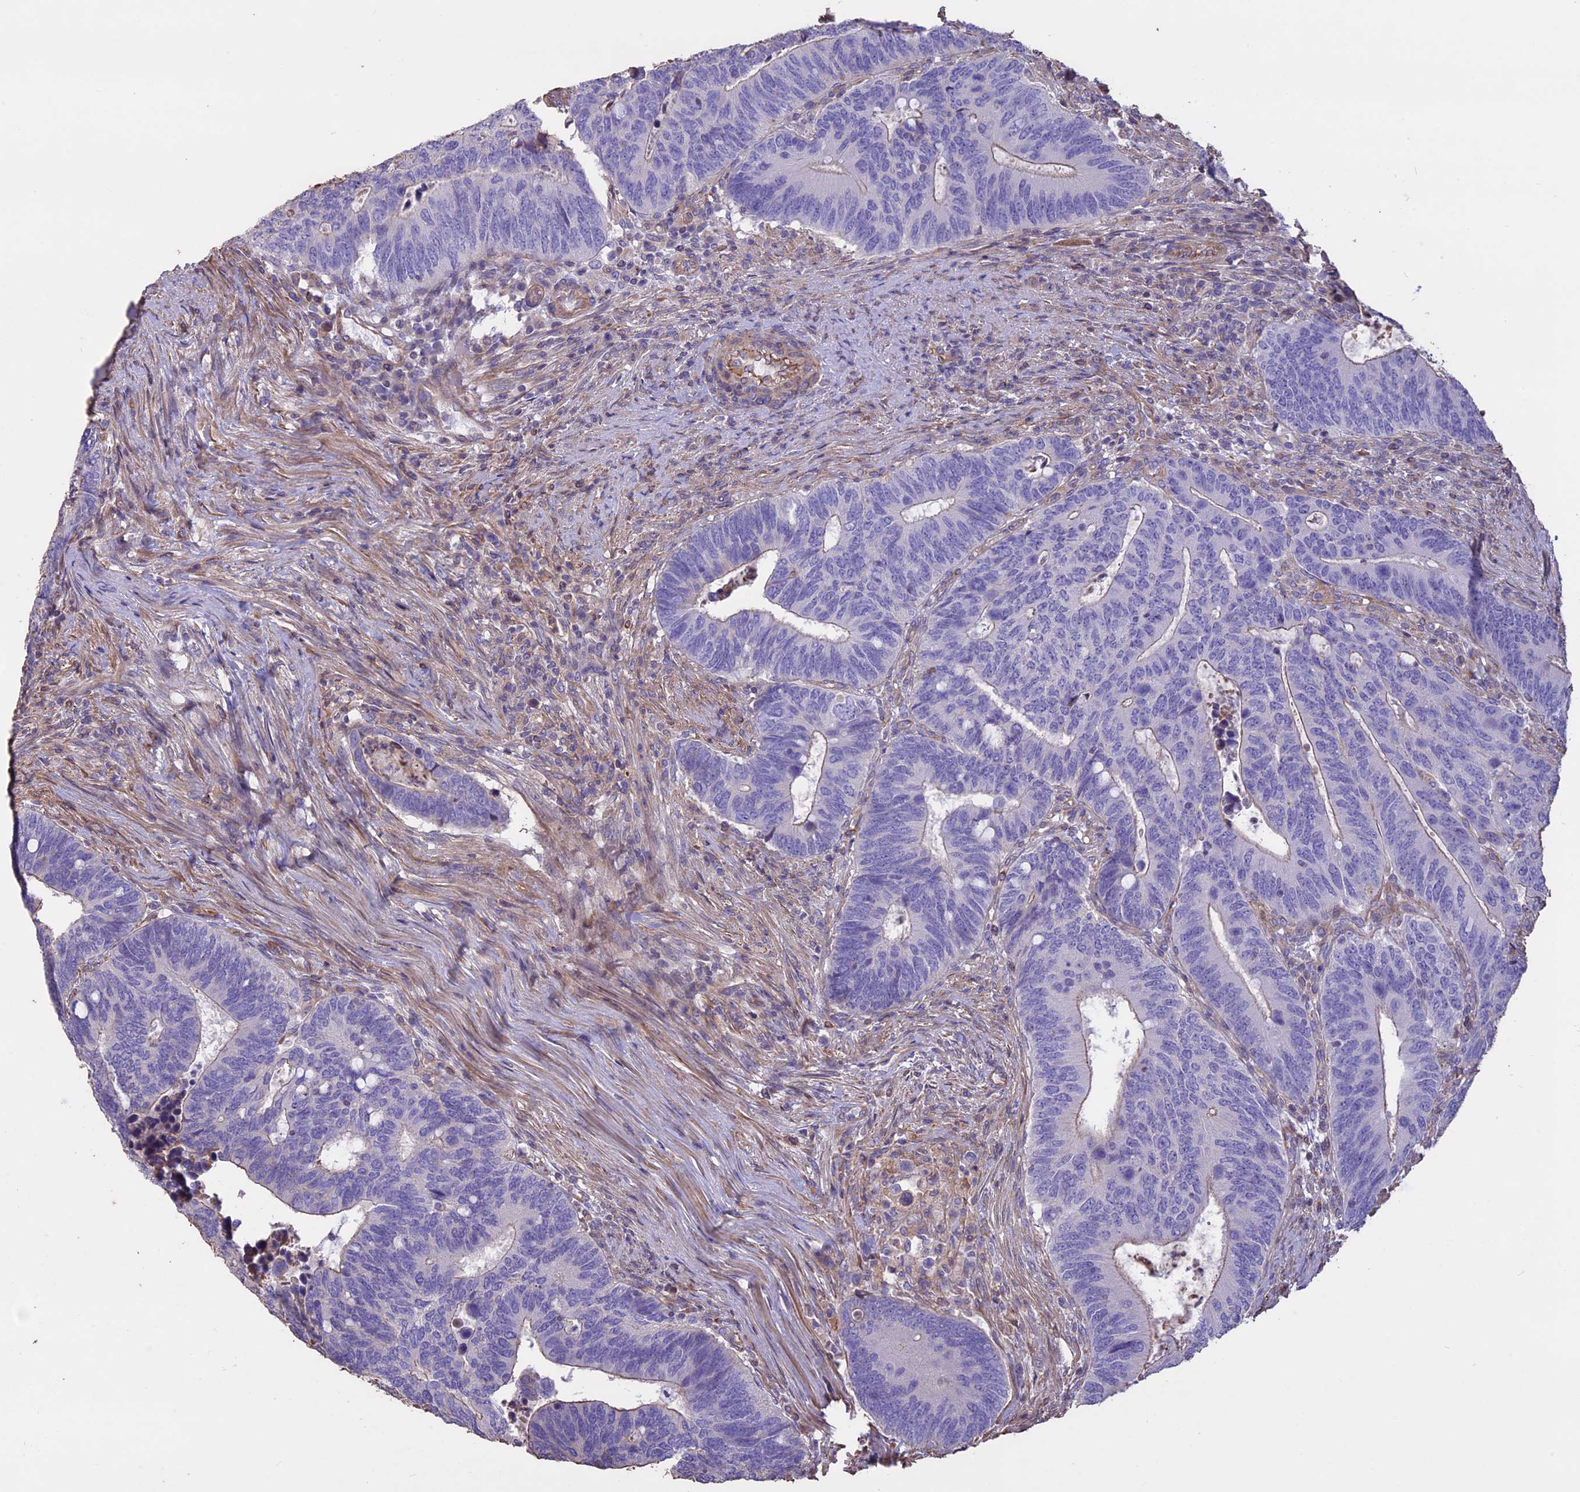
{"staining": {"intensity": "weak", "quantity": "<25%", "location": "cytoplasmic/membranous"}, "tissue": "colorectal cancer", "cell_type": "Tumor cells", "image_type": "cancer", "snomed": [{"axis": "morphology", "description": "Adenocarcinoma, NOS"}, {"axis": "topography", "description": "Colon"}], "caption": "An IHC image of adenocarcinoma (colorectal) is shown. There is no staining in tumor cells of adenocarcinoma (colorectal).", "gene": "CCDC148", "patient": {"sex": "male", "age": 87}}